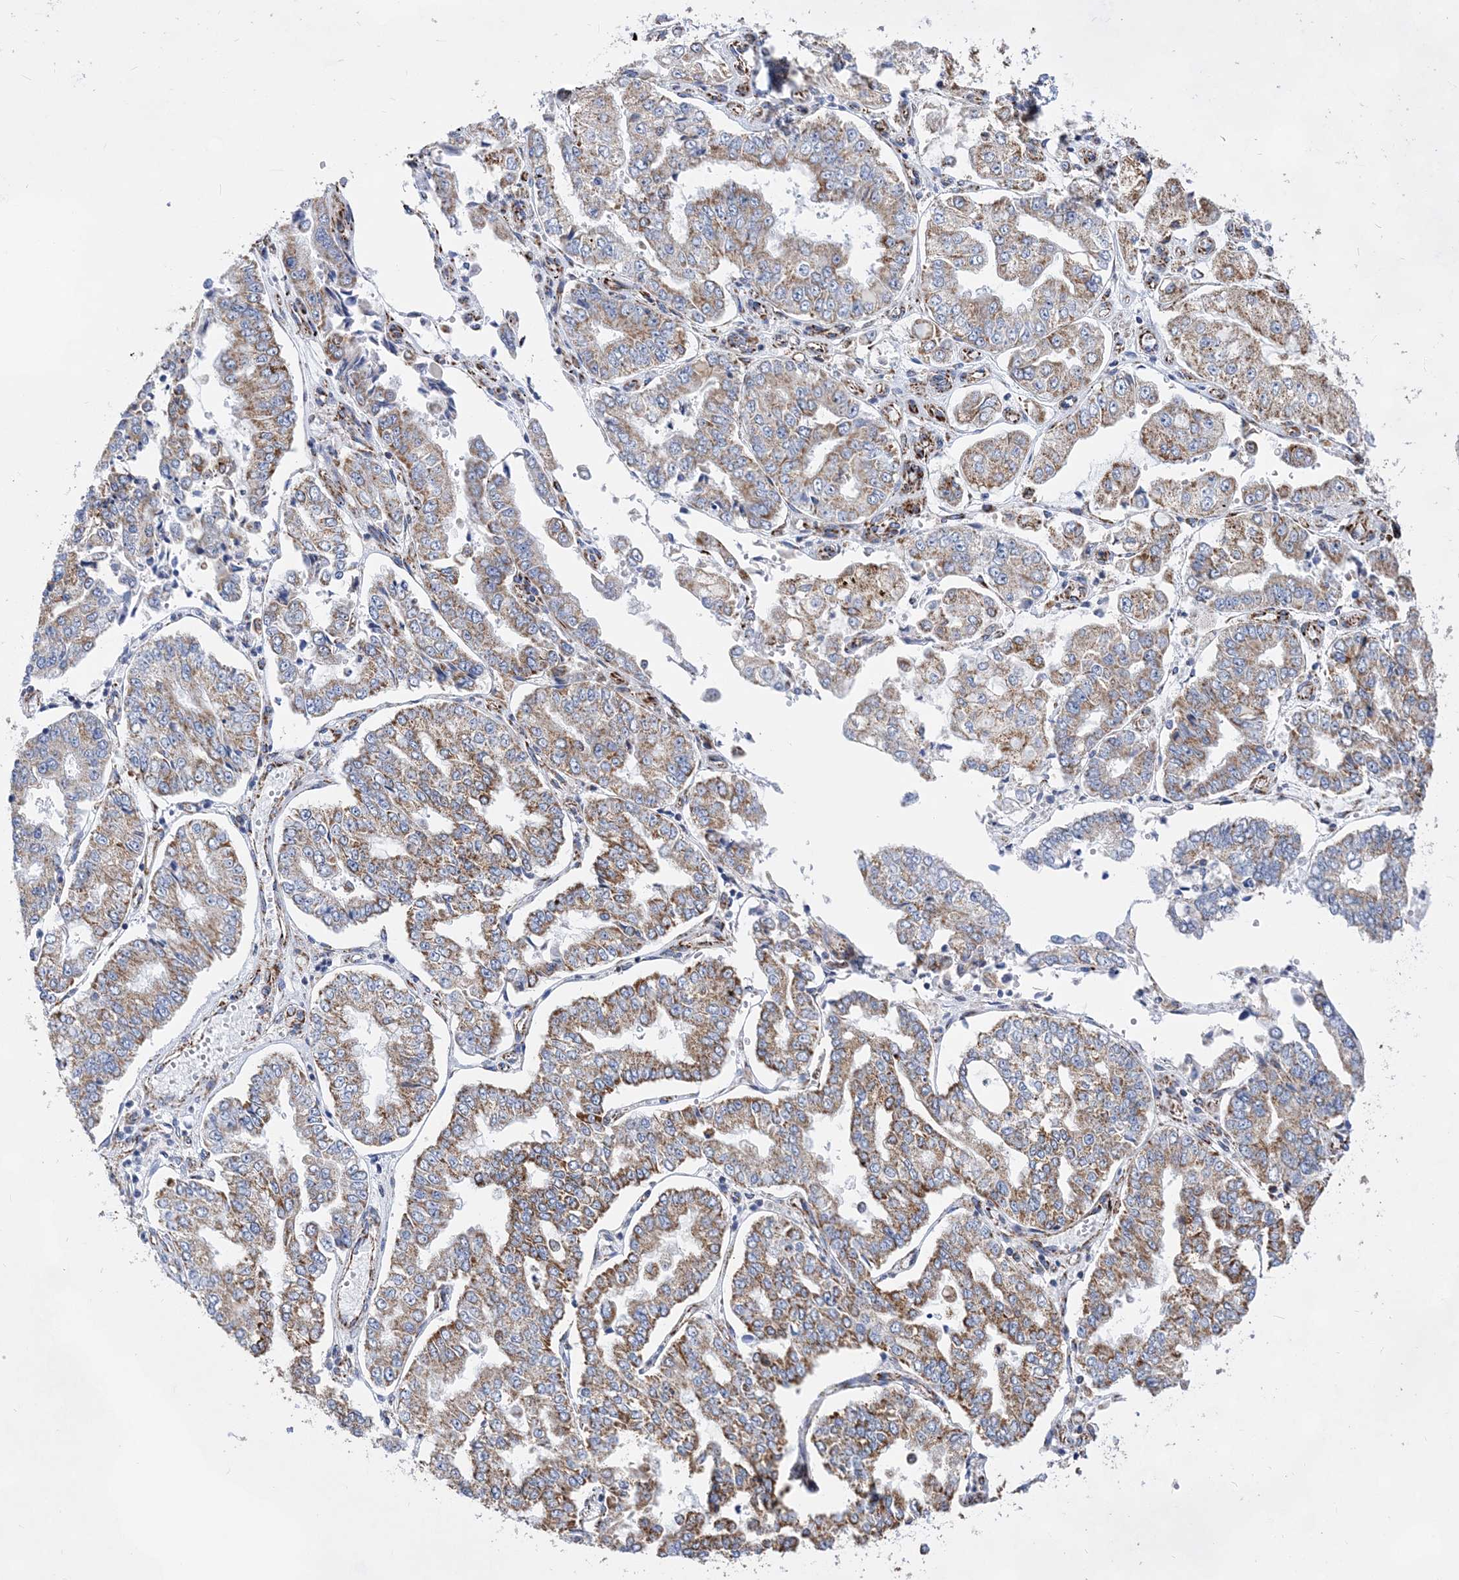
{"staining": {"intensity": "moderate", "quantity": "25%-75%", "location": "cytoplasmic/membranous"}, "tissue": "stomach cancer", "cell_type": "Tumor cells", "image_type": "cancer", "snomed": [{"axis": "morphology", "description": "Adenocarcinoma, NOS"}, {"axis": "topography", "description": "Stomach"}], "caption": "Immunohistochemistry (DAB (3,3'-diaminobenzidine)) staining of human stomach cancer exhibits moderate cytoplasmic/membranous protein positivity in approximately 25%-75% of tumor cells.", "gene": "ACOT9", "patient": {"sex": "male", "age": 76}}